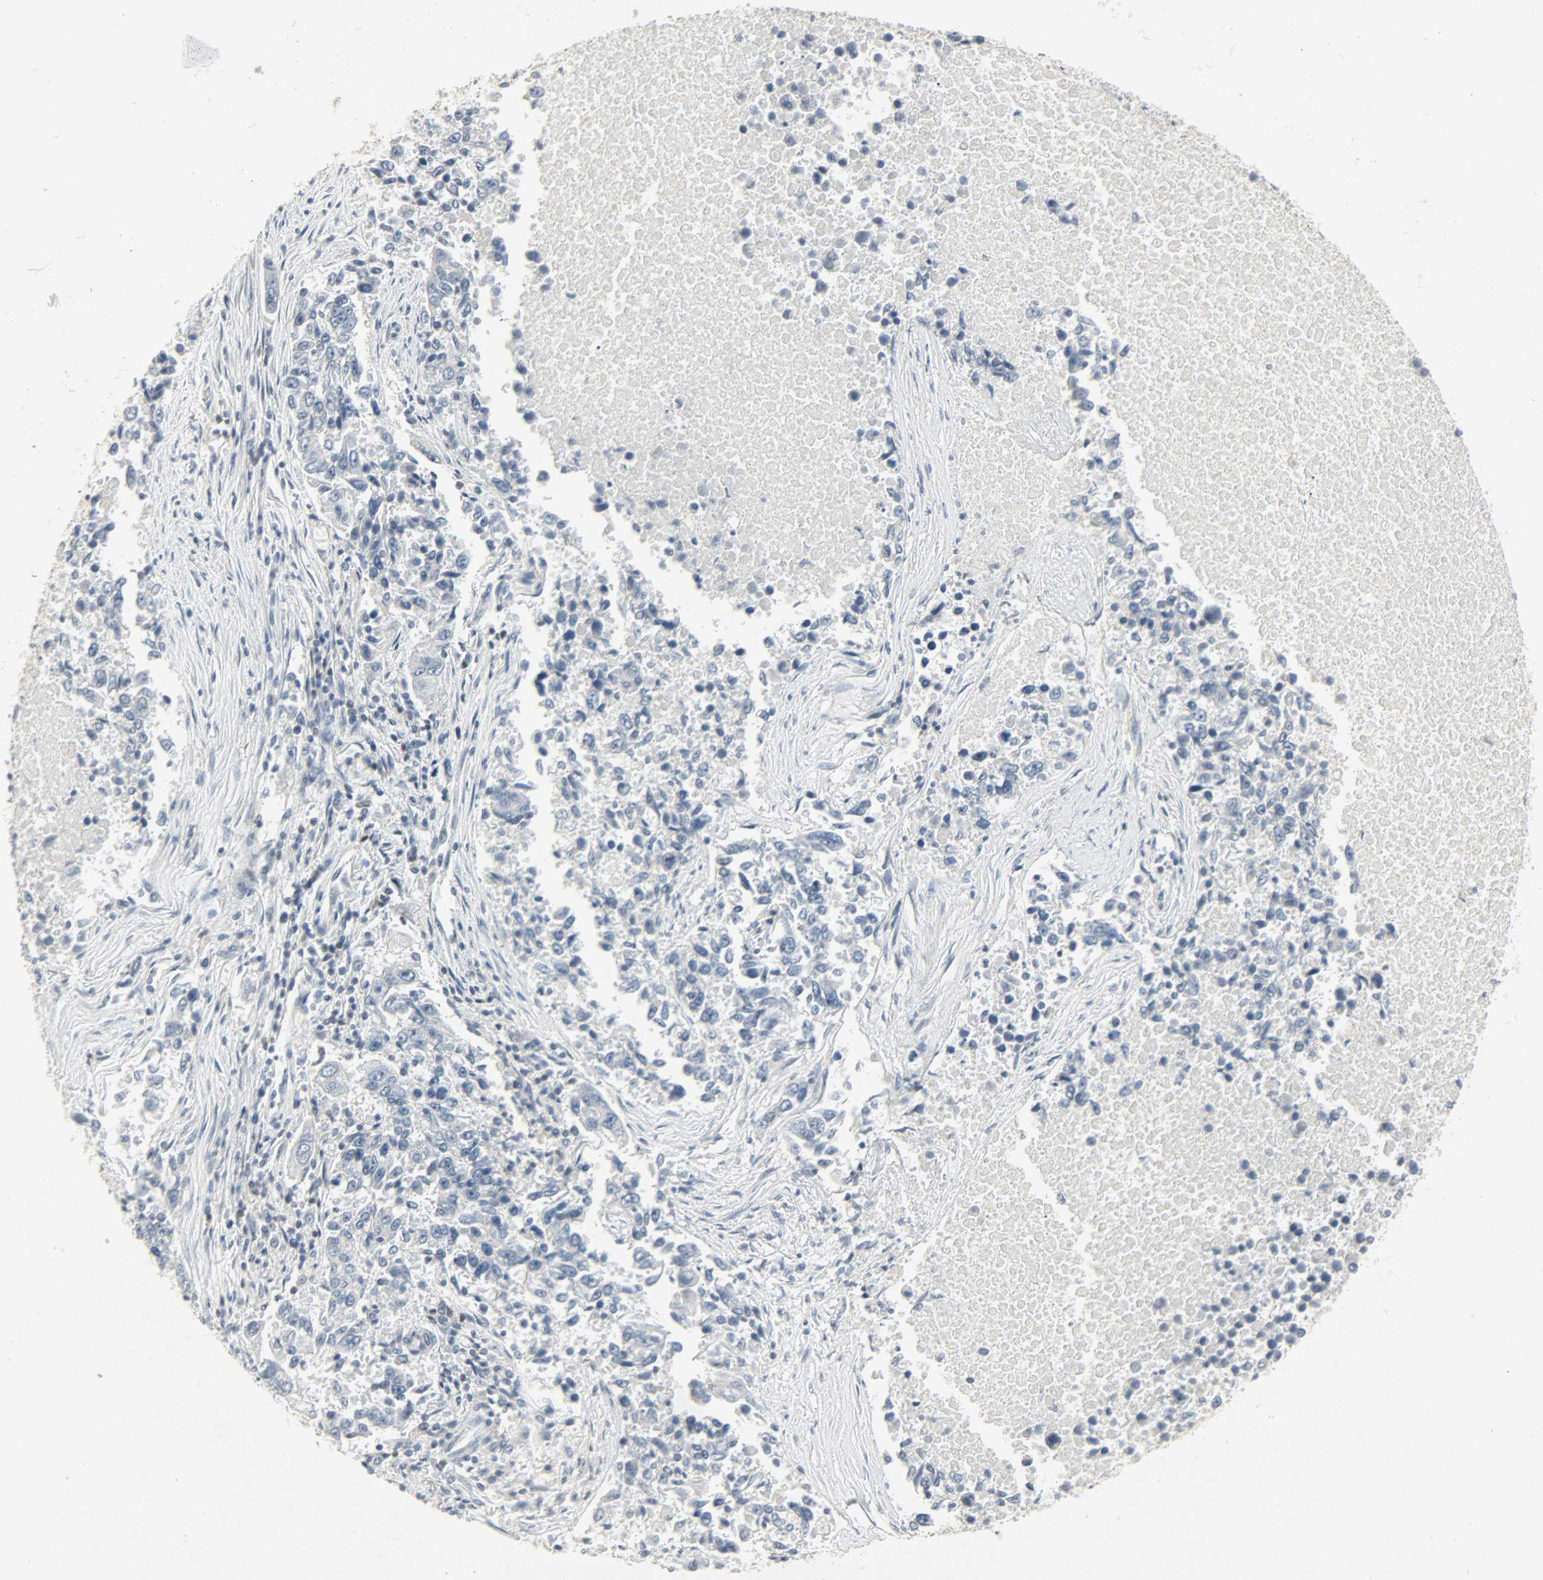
{"staining": {"intensity": "negative", "quantity": "none", "location": "none"}, "tissue": "lung cancer", "cell_type": "Tumor cells", "image_type": "cancer", "snomed": [{"axis": "morphology", "description": "Adenocarcinoma, NOS"}, {"axis": "topography", "description": "Lung"}], "caption": "This is an IHC photomicrograph of lung cancer (adenocarcinoma). There is no staining in tumor cells.", "gene": "CAMK4", "patient": {"sex": "male", "age": 84}}